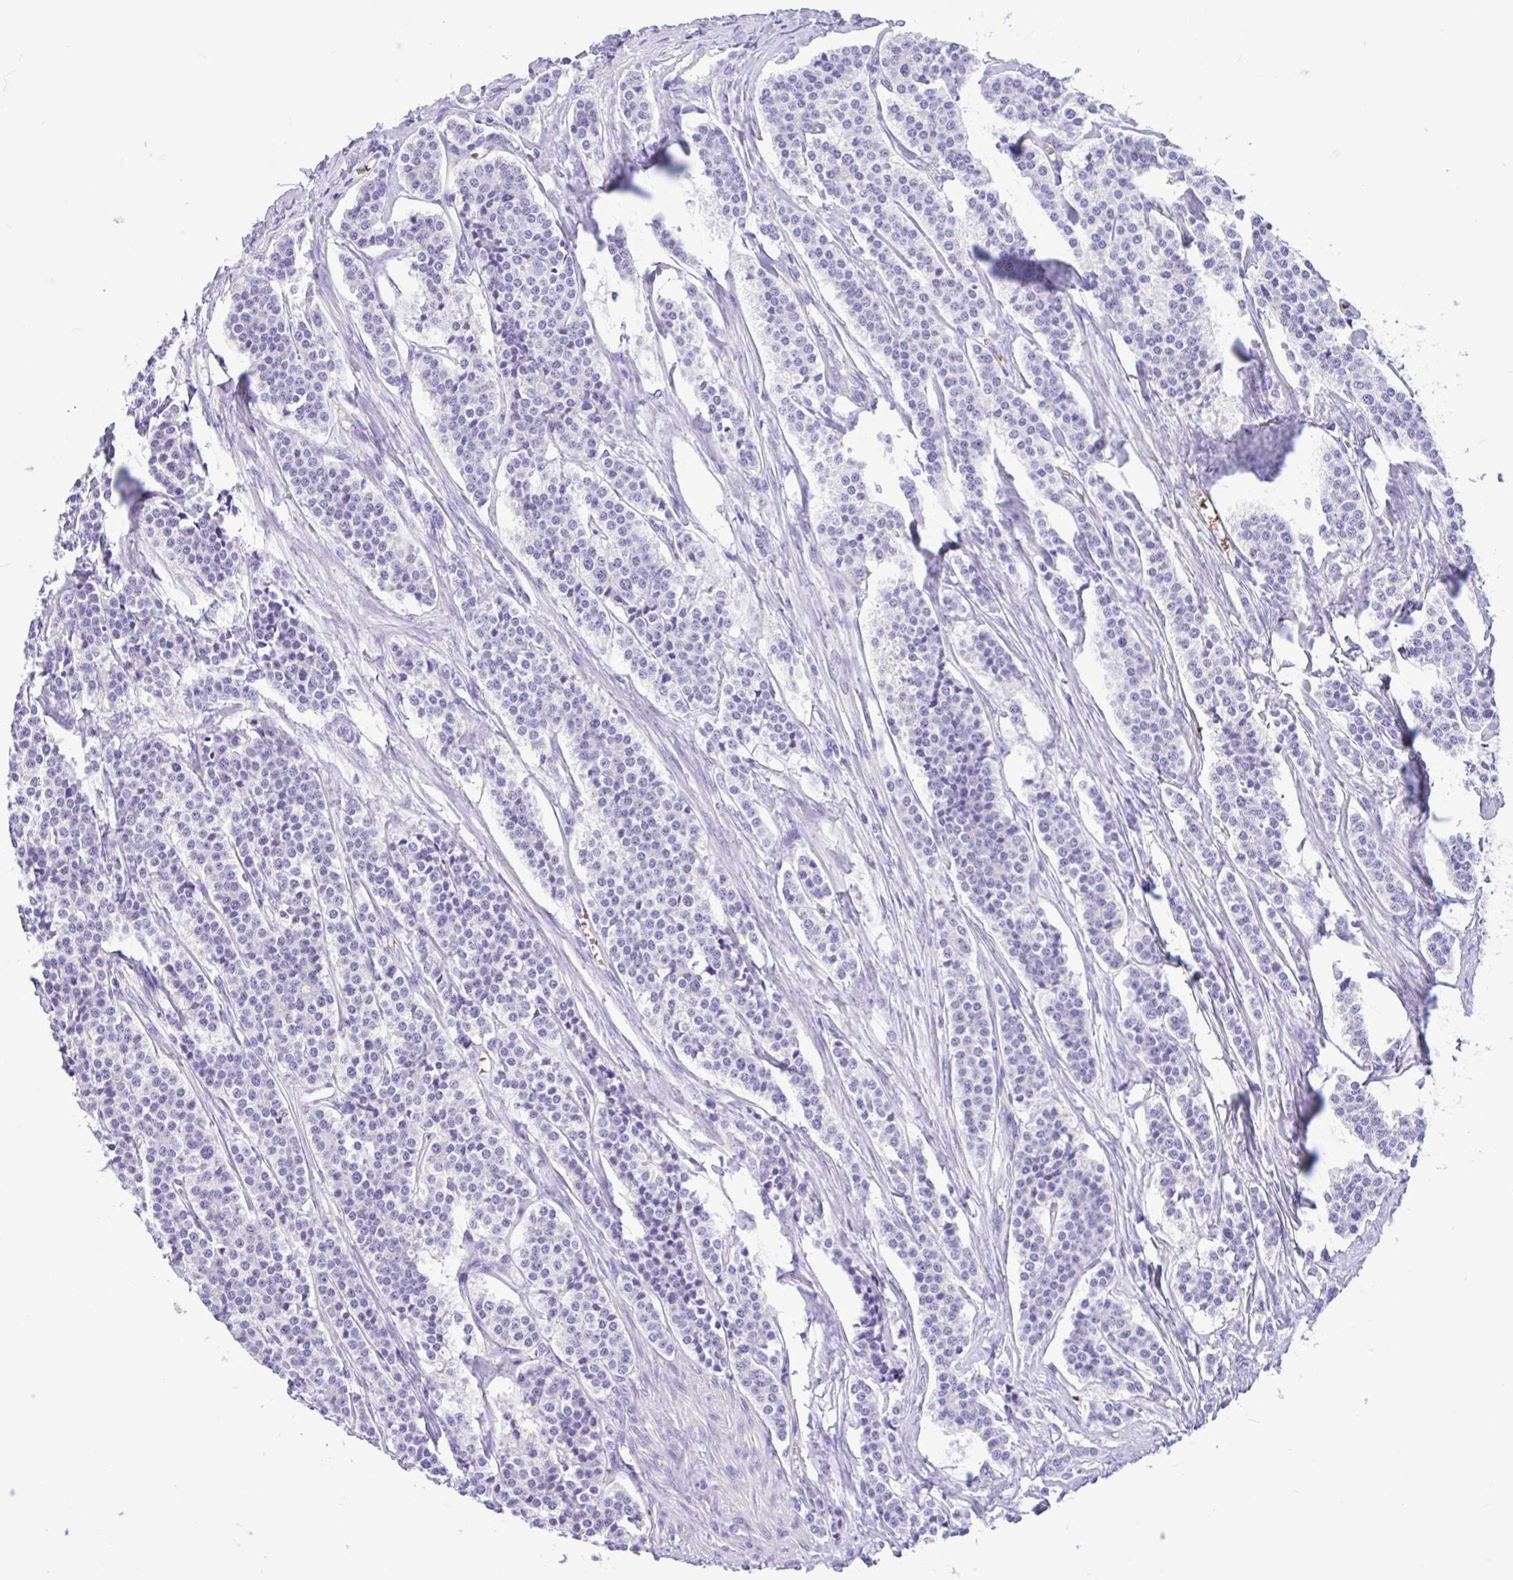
{"staining": {"intensity": "negative", "quantity": "none", "location": "none"}, "tissue": "carcinoid", "cell_type": "Tumor cells", "image_type": "cancer", "snomed": [{"axis": "morphology", "description": "Carcinoid, malignant, NOS"}, {"axis": "topography", "description": "Small intestine"}], "caption": "Human carcinoid stained for a protein using immunohistochemistry displays no positivity in tumor cells.", "gene": "TMEM79", "patient": {"sex": "male", "age": 63}}